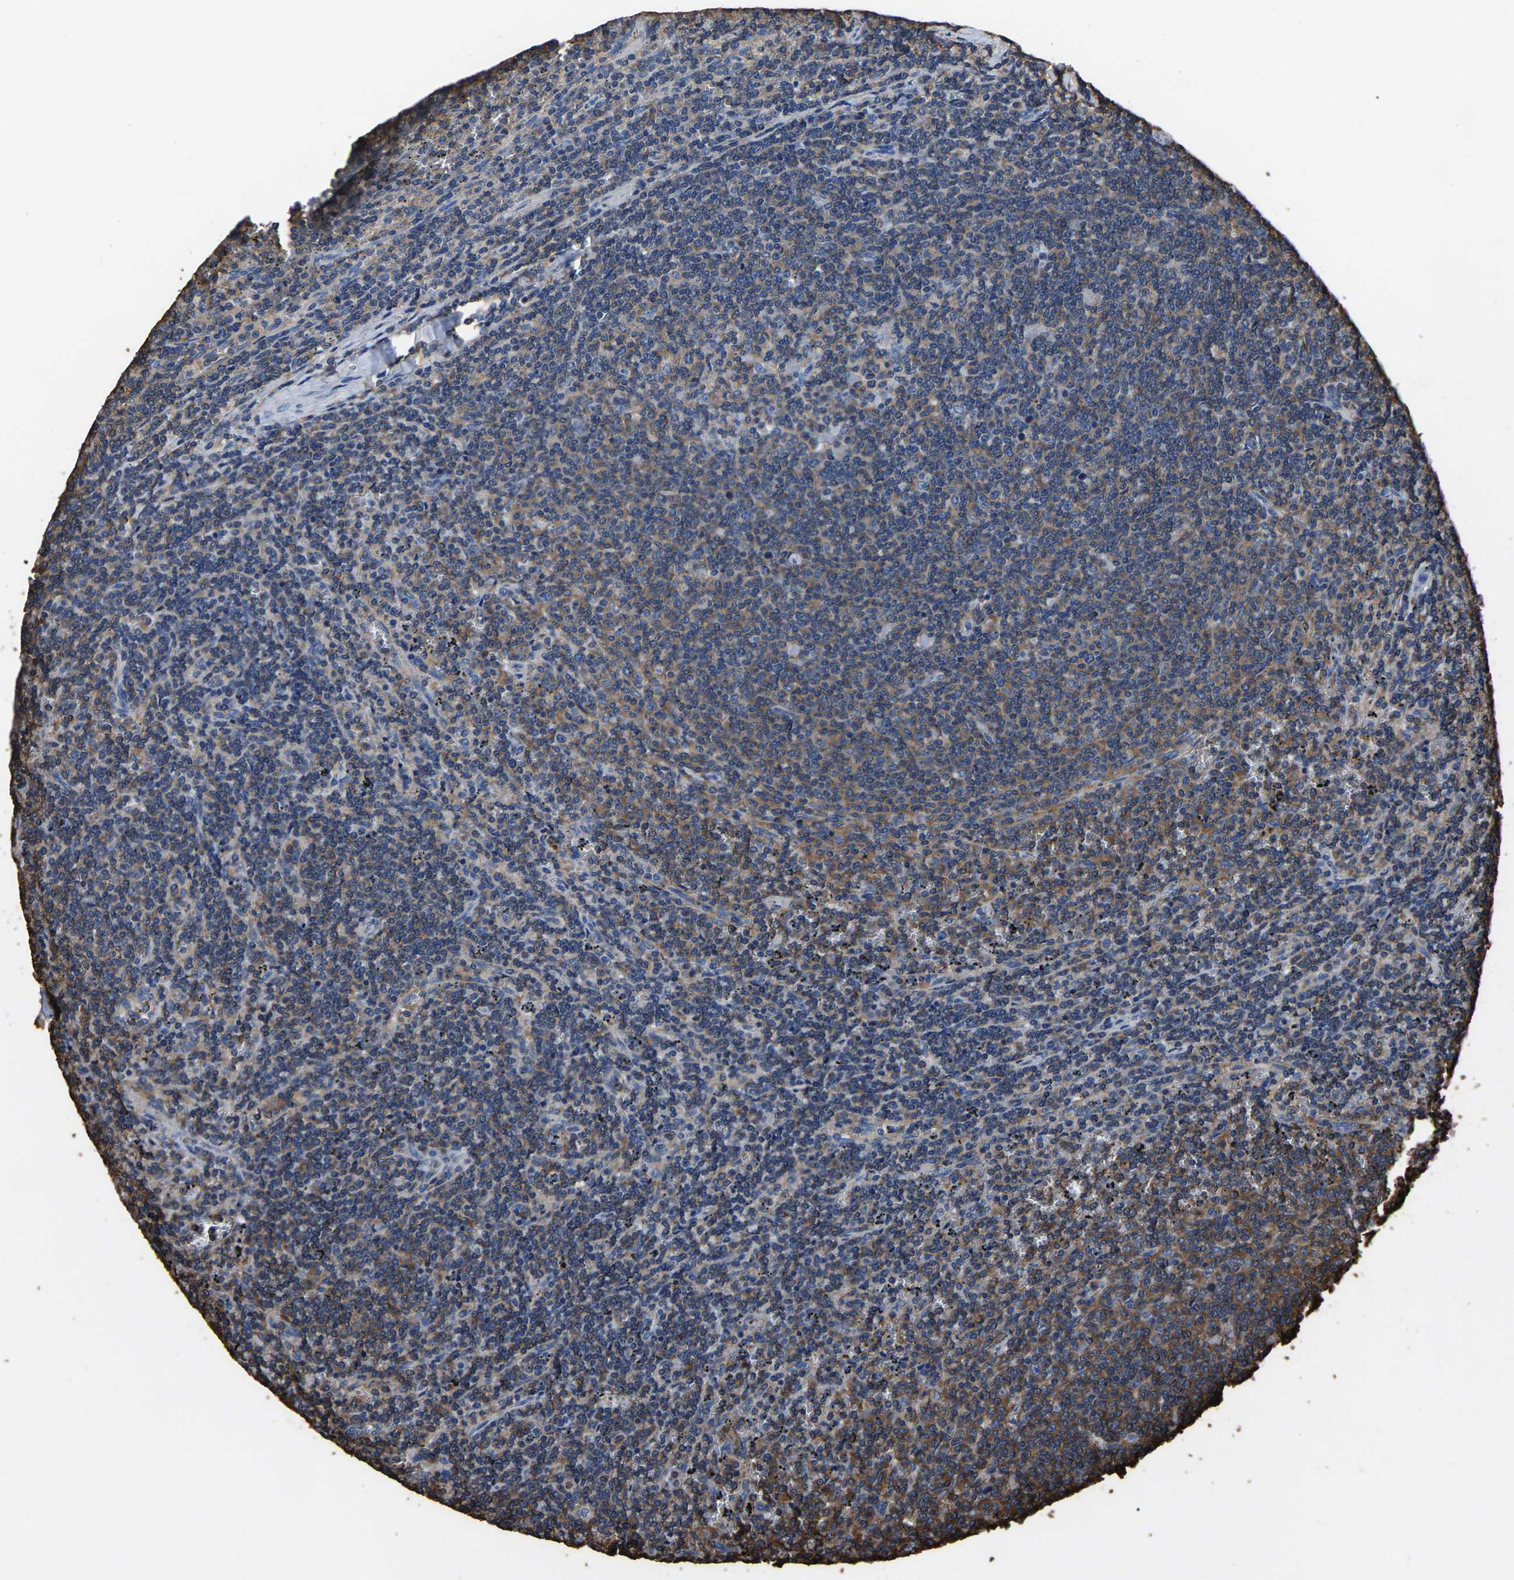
{"staining": {"intensity": "moderate", "quantity": ">75%", "location": "cytoplasmic/membranous"}, "tissue": "lymphoma", "cell_type": "Tumor cells", "image_type": "cancer", "snomed": [{"axis": "morphology", "description": "Malignant lymphoma, non-Hodgkin's type, Low grade"}, {"axis": "topography", "description": "Spleen"}], "caption": "Immunohistochemical staining of human malignant lymphoma, non-Hodgkin's type (low-grade) exhibits moderate cytoplasmic/membranous protein staining in approximately >75% of tumor cells.", "gene": "ARMT1", "patient": {"sex": "female", "age": 50}}